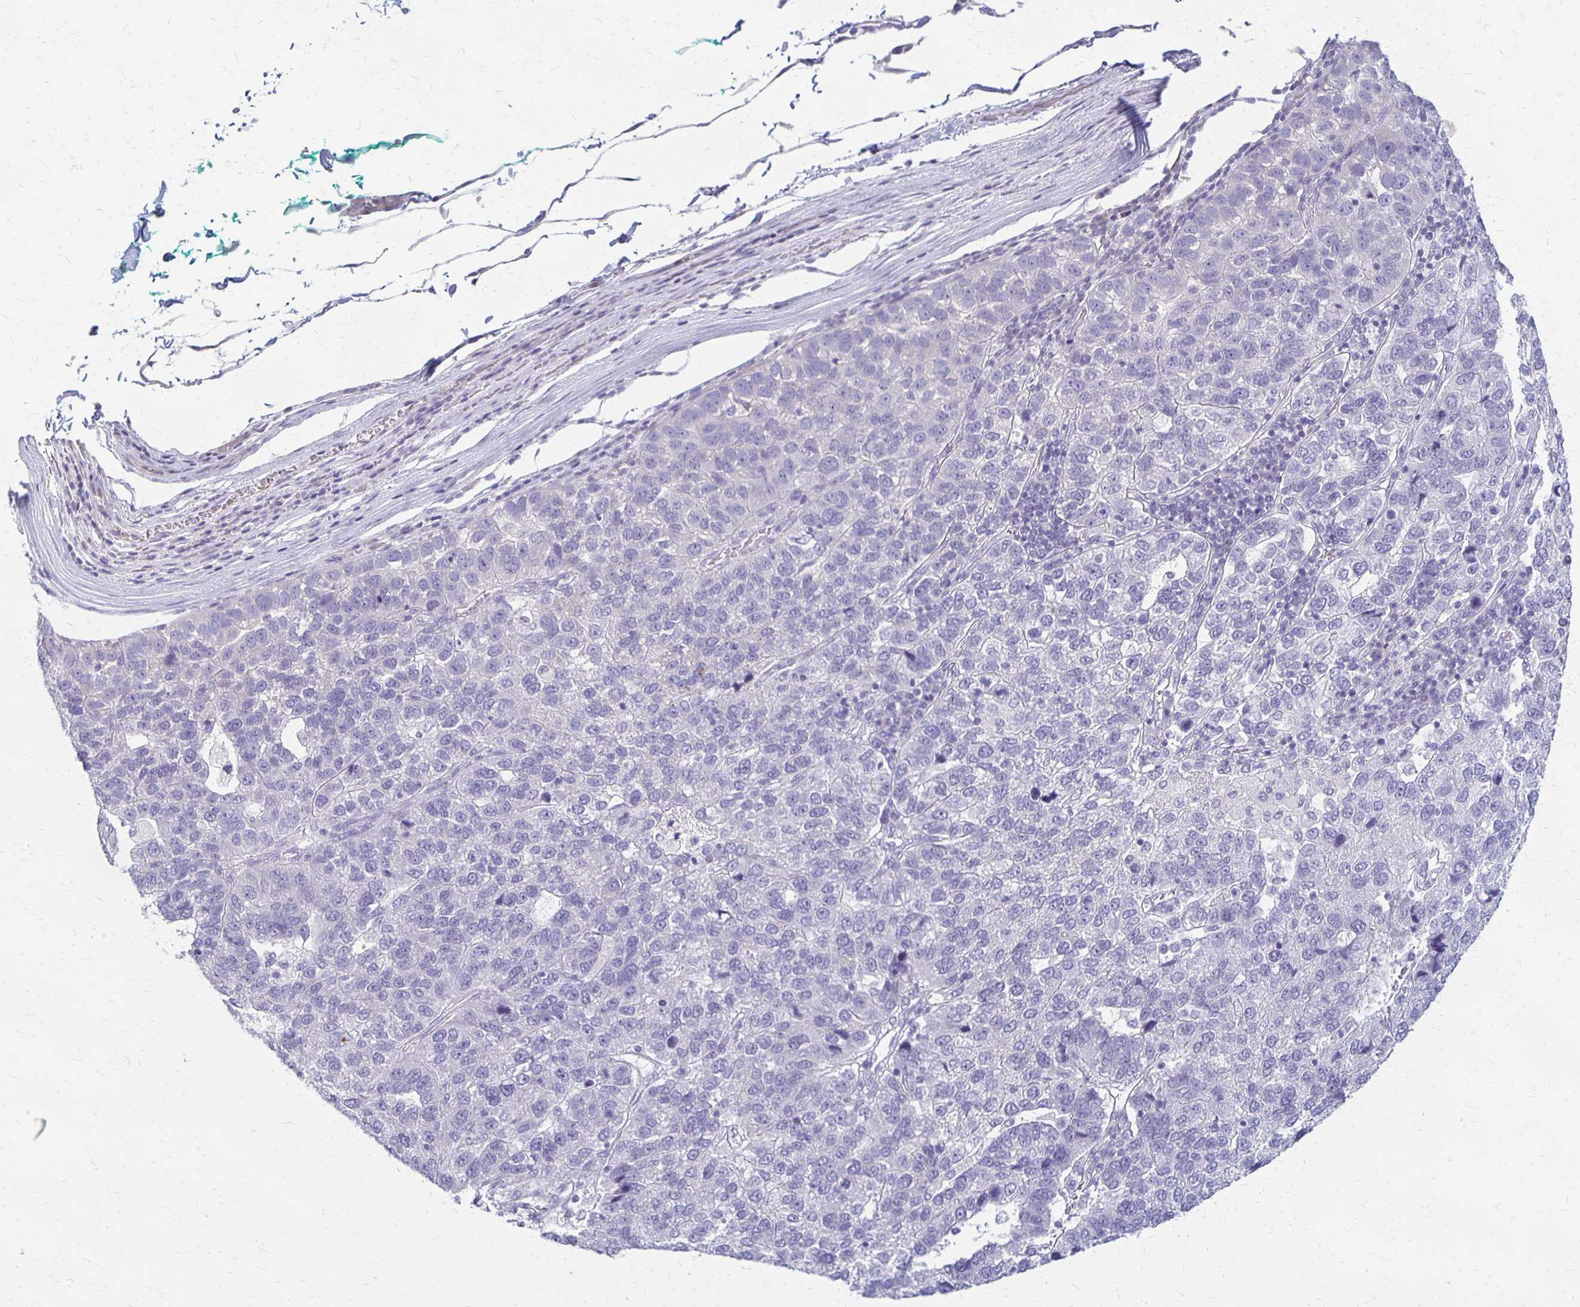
{"staining": {"intensity": "negative", "quantity": "none", "location": "none"}, "tissue": "pancreatic cancer", "cell_type": "Tumor cells", "image_type": "cancer", "snomed": [{"axis": "morphology", "description": "Adenocarcinoma, NOS"}, {"axis": "topography", "description": "Pancreas"}], "caption": "Pancreatic cancer was stained to show a protein in brown. There is no significant positivity in tumor cells. (DAB (3,3'-diaminobenzidine) immunohistochemistry with hematoxylin counter stain).", "gene": "RHOC", "patient": {"sex": "female", "age": 61}}